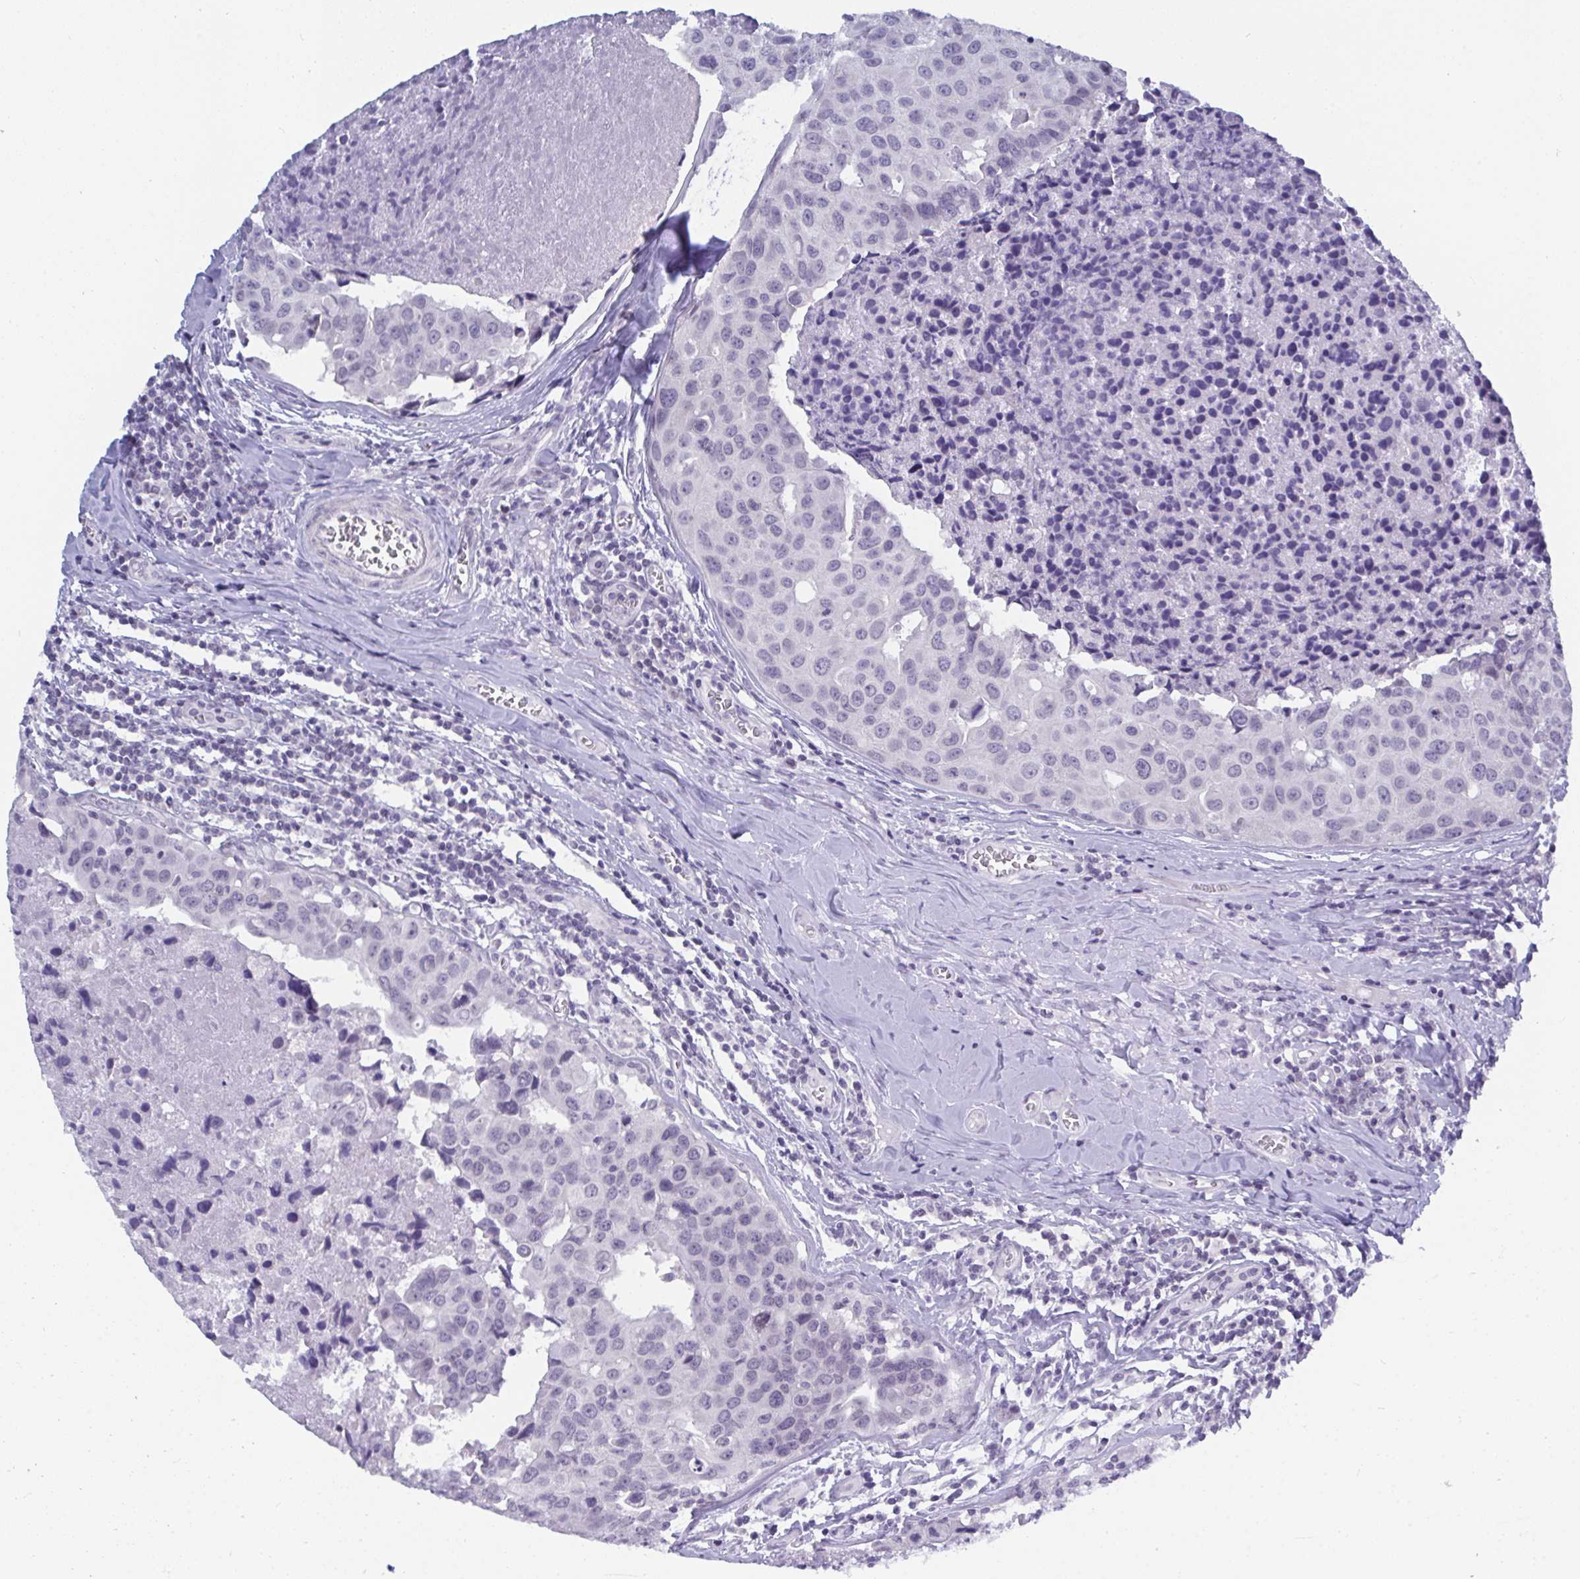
{"staining": {"intensity": "negative", "quantity": "none", "location": "none"}, "tissue": "breast cancer", "cell_type": "Tumor cells", "image_type": "cancer", "snomed": [{"axis": "morphology", "description": "Duct carcinoma"}, {"axis": "topography", "description": "Breast"}], "caption": "This is a histopathology image of immunohistochemistry staining of breast cancer, which shows no positivity in tumor cells.", "gene": "BMAL2", "patient": {"sex": "female", "age": 24}}